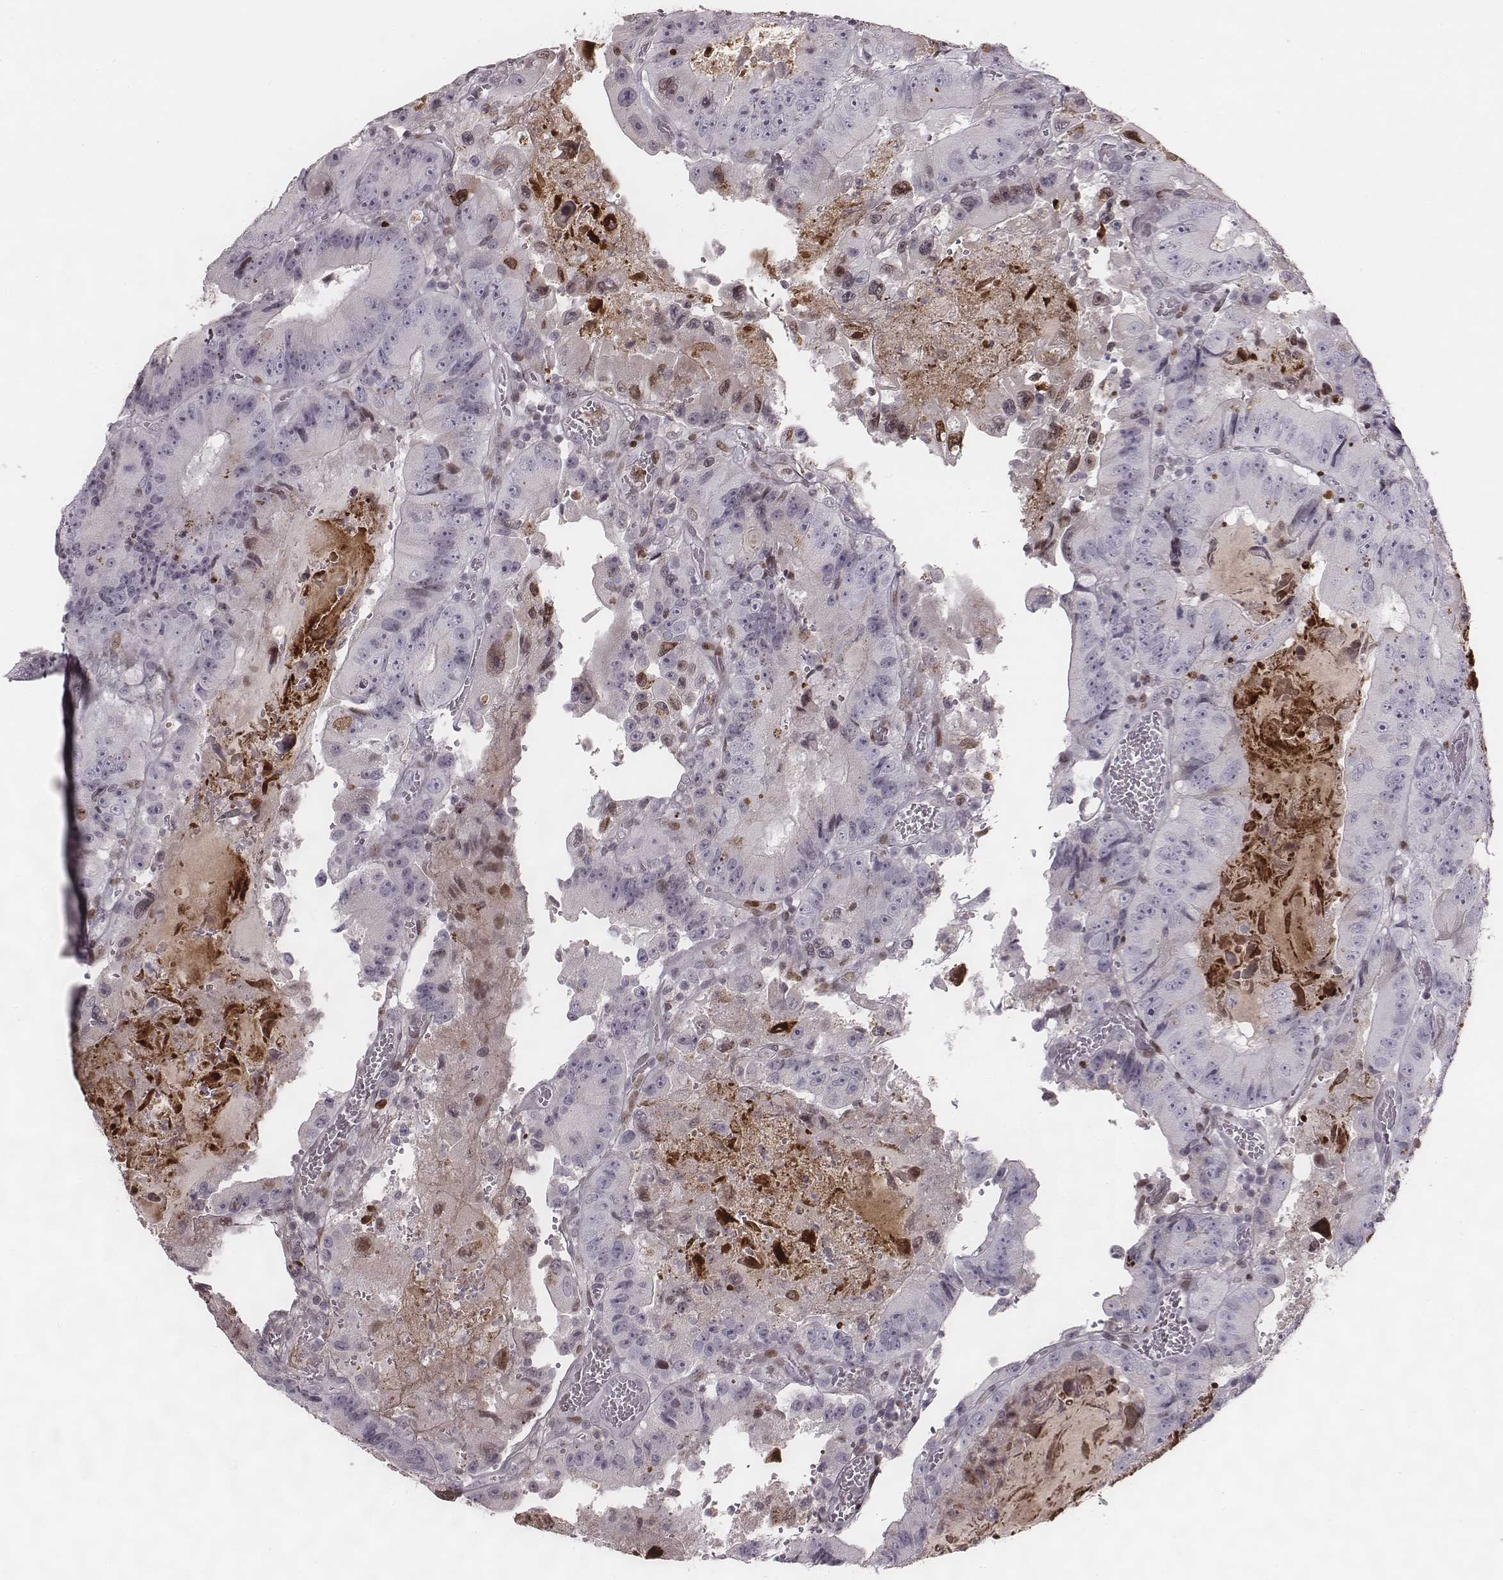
{"staining": {"intensity": "negative", "quantity": "none", "location": "none"}, "tissue": "colorectal cancer", "cell_type": "Tumor cells", "image_type": "cancer", "snomed": [{"axis": "morphology", "description": "Adenocarcinoma, NOS"}, {"axis": "topography", "description": "Colon"}], "caption": "High magnification brightfield microscopy of colorectal cancer (adenocarcinoma) stained with DAB (3,3'-diaminobenzidine) (brown) and counterstained with hematoxylin (blue): tumor cells show no significant expression. The staining is performed using DAB brown chromogen with nuclei counter-stained in using hematoxylin.", "gene": "NDC1", "patient": {"sex": "female", "age": 86}}